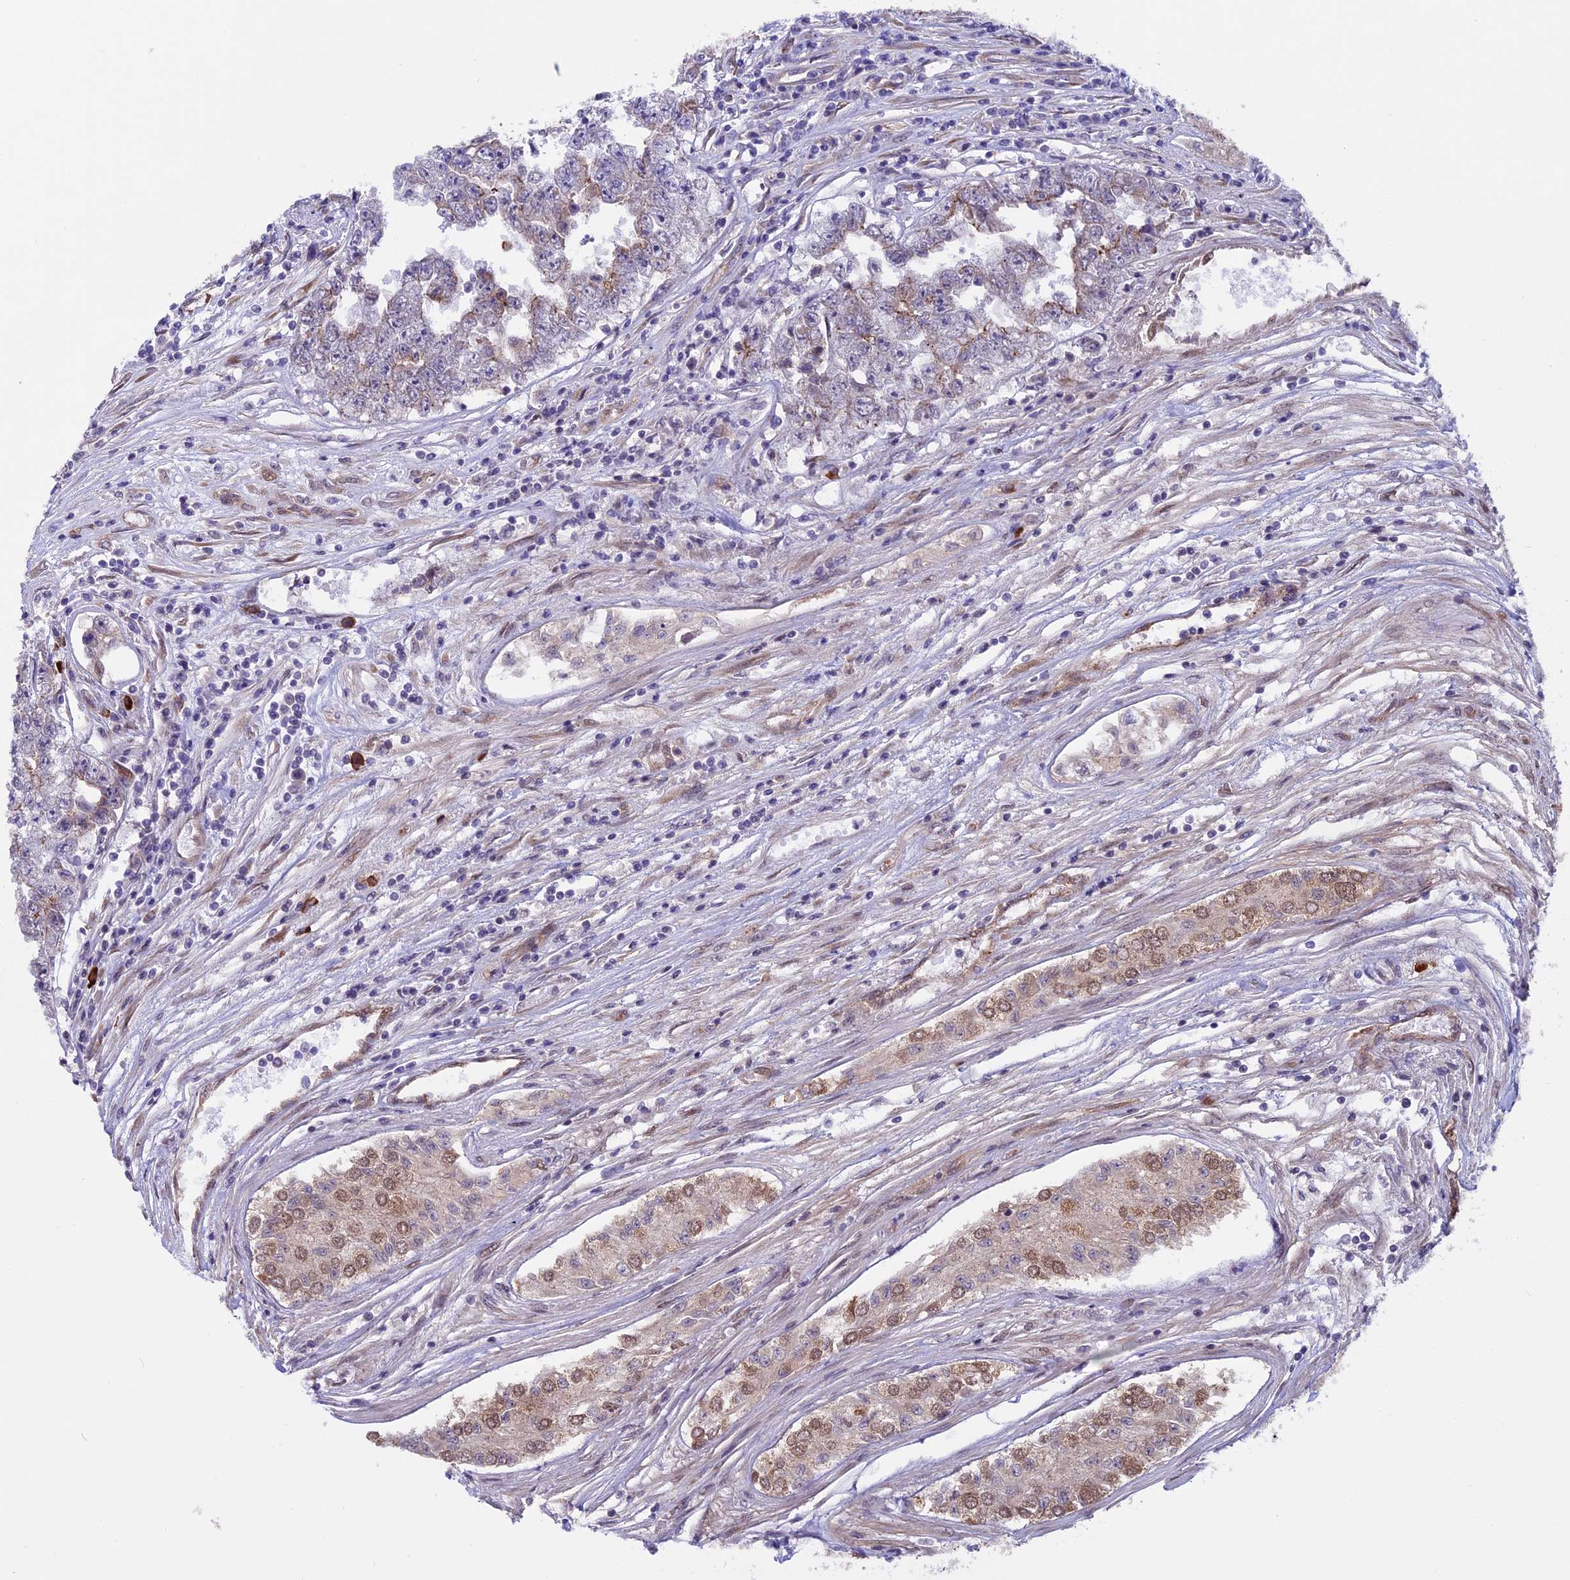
{"staining": {"intensity": "weak", "quantity": "25%-75%", "location": "cytoplasmic/membranous"}, "tissue": "testis cancer", "cell_type": "Tumor cells", "image_type": "cancer", "snomed": [{"axis": "morphology", "description": "Carcinoma, Embryonal, NOS"}, {"axis": "topography", "description": "Testis"}], "caption": "Immunohistochemistry (IHC) staining of testis cancer, which displays low levels of weak cytoplasmic/membranous staining in about 25%-75% of tumor cells indicating weak cytoplasmic/membranous protein staining. The staining was performed using DAB (brown) for protein detection and nuclei were counterstained in hematoxylin (blue).", "gene": "TMEM171", "patient": {"sex": "male", "age": 25}}